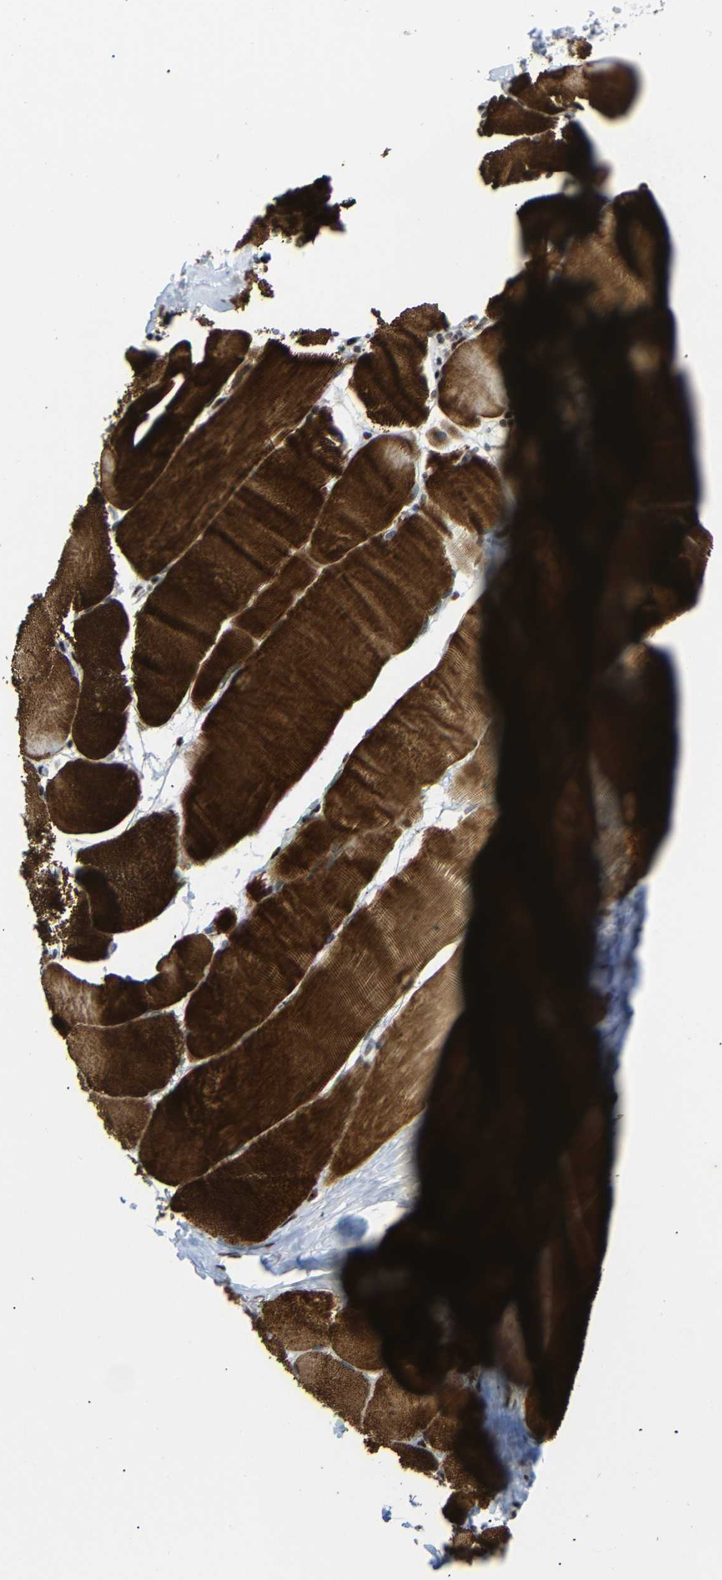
{"staining": {"intensity": "strong", "quantity": ">75%", "location": "cytoplasmic/membranous,nuclear"}, "tissue": "skeletal muscle", "cell_type": "Myocytes", "image_type": "normal", "snomed": [{"axis": "morphology", "description": "Normal tissue, NOS"}, {"axis": "morphology", "description": "Squamous cell carcinoma, NOS"}, {"axis": "topography", "description": "Skeletal muscle"}], "caption": "IHC image of unremarkable skeletal muscle: skeletal muscle stained using immunohistochemistry (IHC) exhibits high levels of strong protein expression localized specifically in the cytoplasmic/membranous,nuclear of myocytes, appearing as a cytoplasmic/membranous,nuclear brown color.", "gene": "SETDB2", "patient": {"sex": "male", "age": 51}}